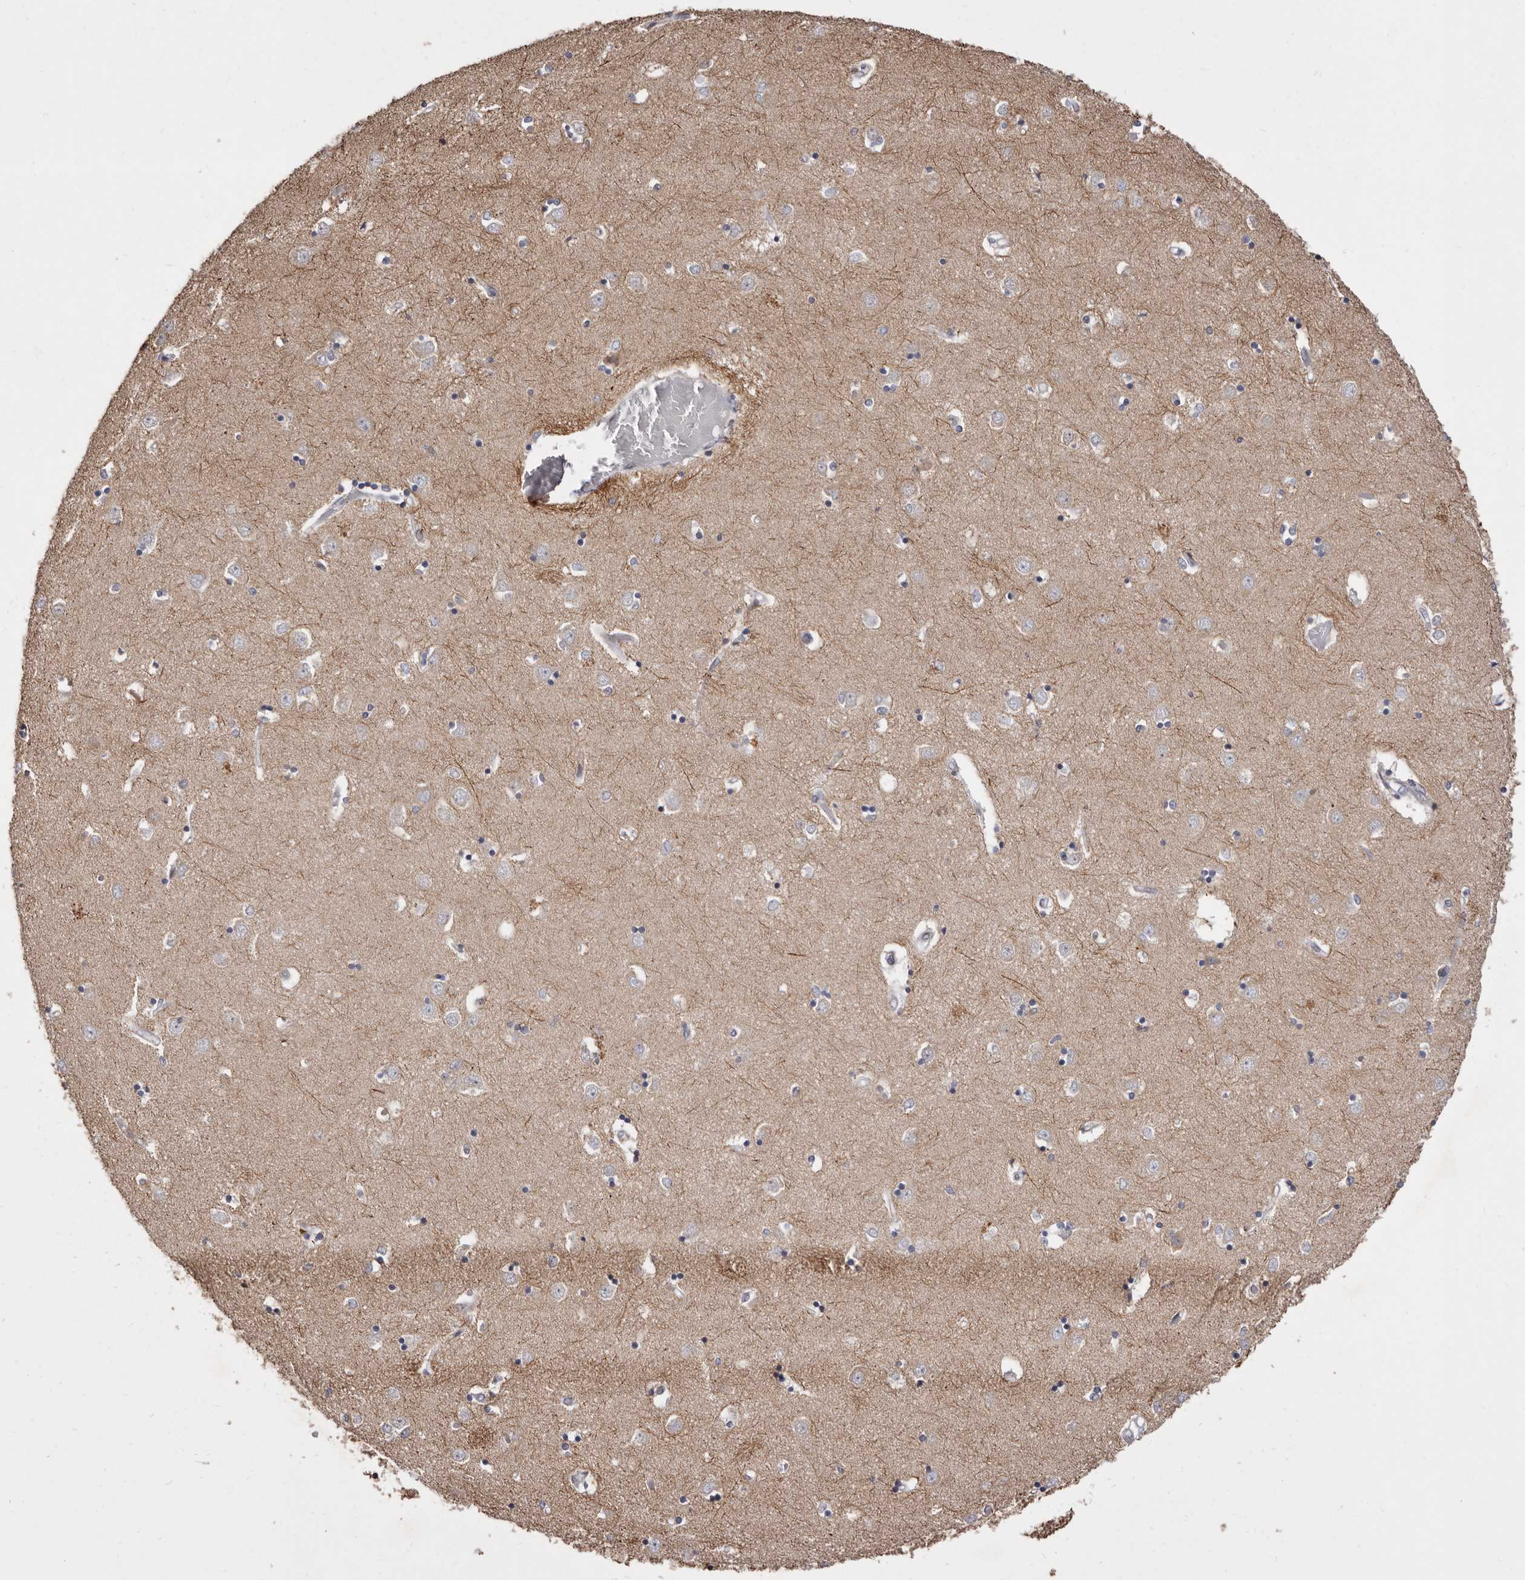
{"staining": {"intensity": "negative", "quantity": "none", "location": "none"}, "tissue": "caudate", "cell_type": "Glial cells", "image_type": "normal", "snomed": [{"axis": "morphology", "description": "Normal tissue, NOS"}, {"axis": "topography", "description": "Lateral ventricle wall"}], "caption": "DAB (3,3'-diaminobenzidine) immunohistochemical staining of benign human caudate reveals no significant staining in glial cells.", "gene": "TIMM17B", "patient": {"sex": "male", "age": 45}}